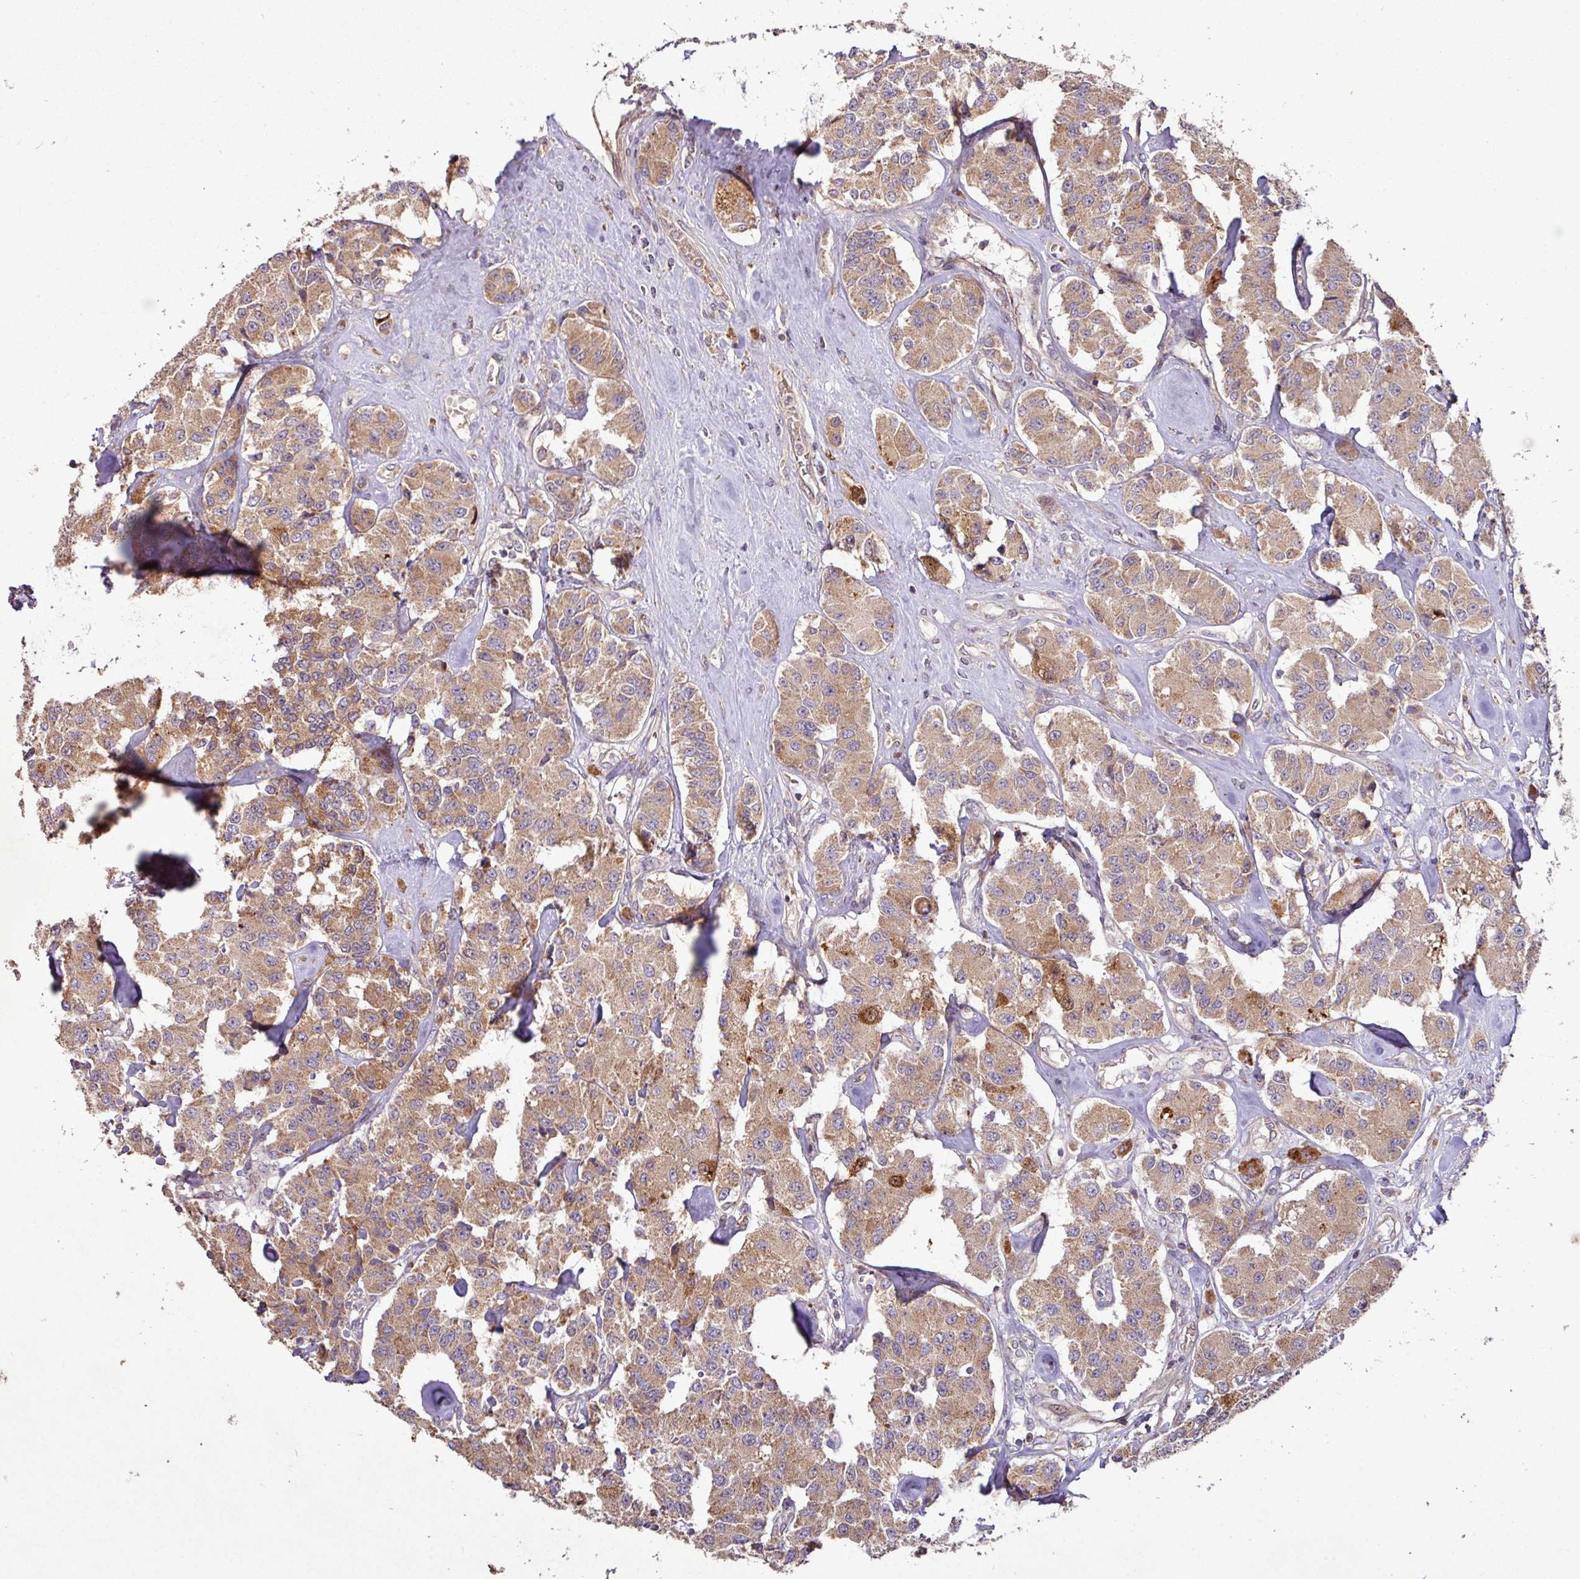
{"staining": {"intensity": "moderate", "quantity": ">75%", "location": "cytoplasmic/membranous"}, "tissue": "carcinoid", "cell_type": "Tumor cells", "image_type": "cancer", "snomed": [{"axis": "morphology", "description": "Carcinoid, malignant, NOS"}, {"axis": "topography", "description": "Pancreas"}], "caption": "A photomicrograph showing moderate cytoplasmic/membranous staining in approximately >75% of tumor cells in carcinoid, as visualized by brown immunohistochemical staining.", "gene": "YPEL3", "patient": {"sex": "male", "age": 41}}